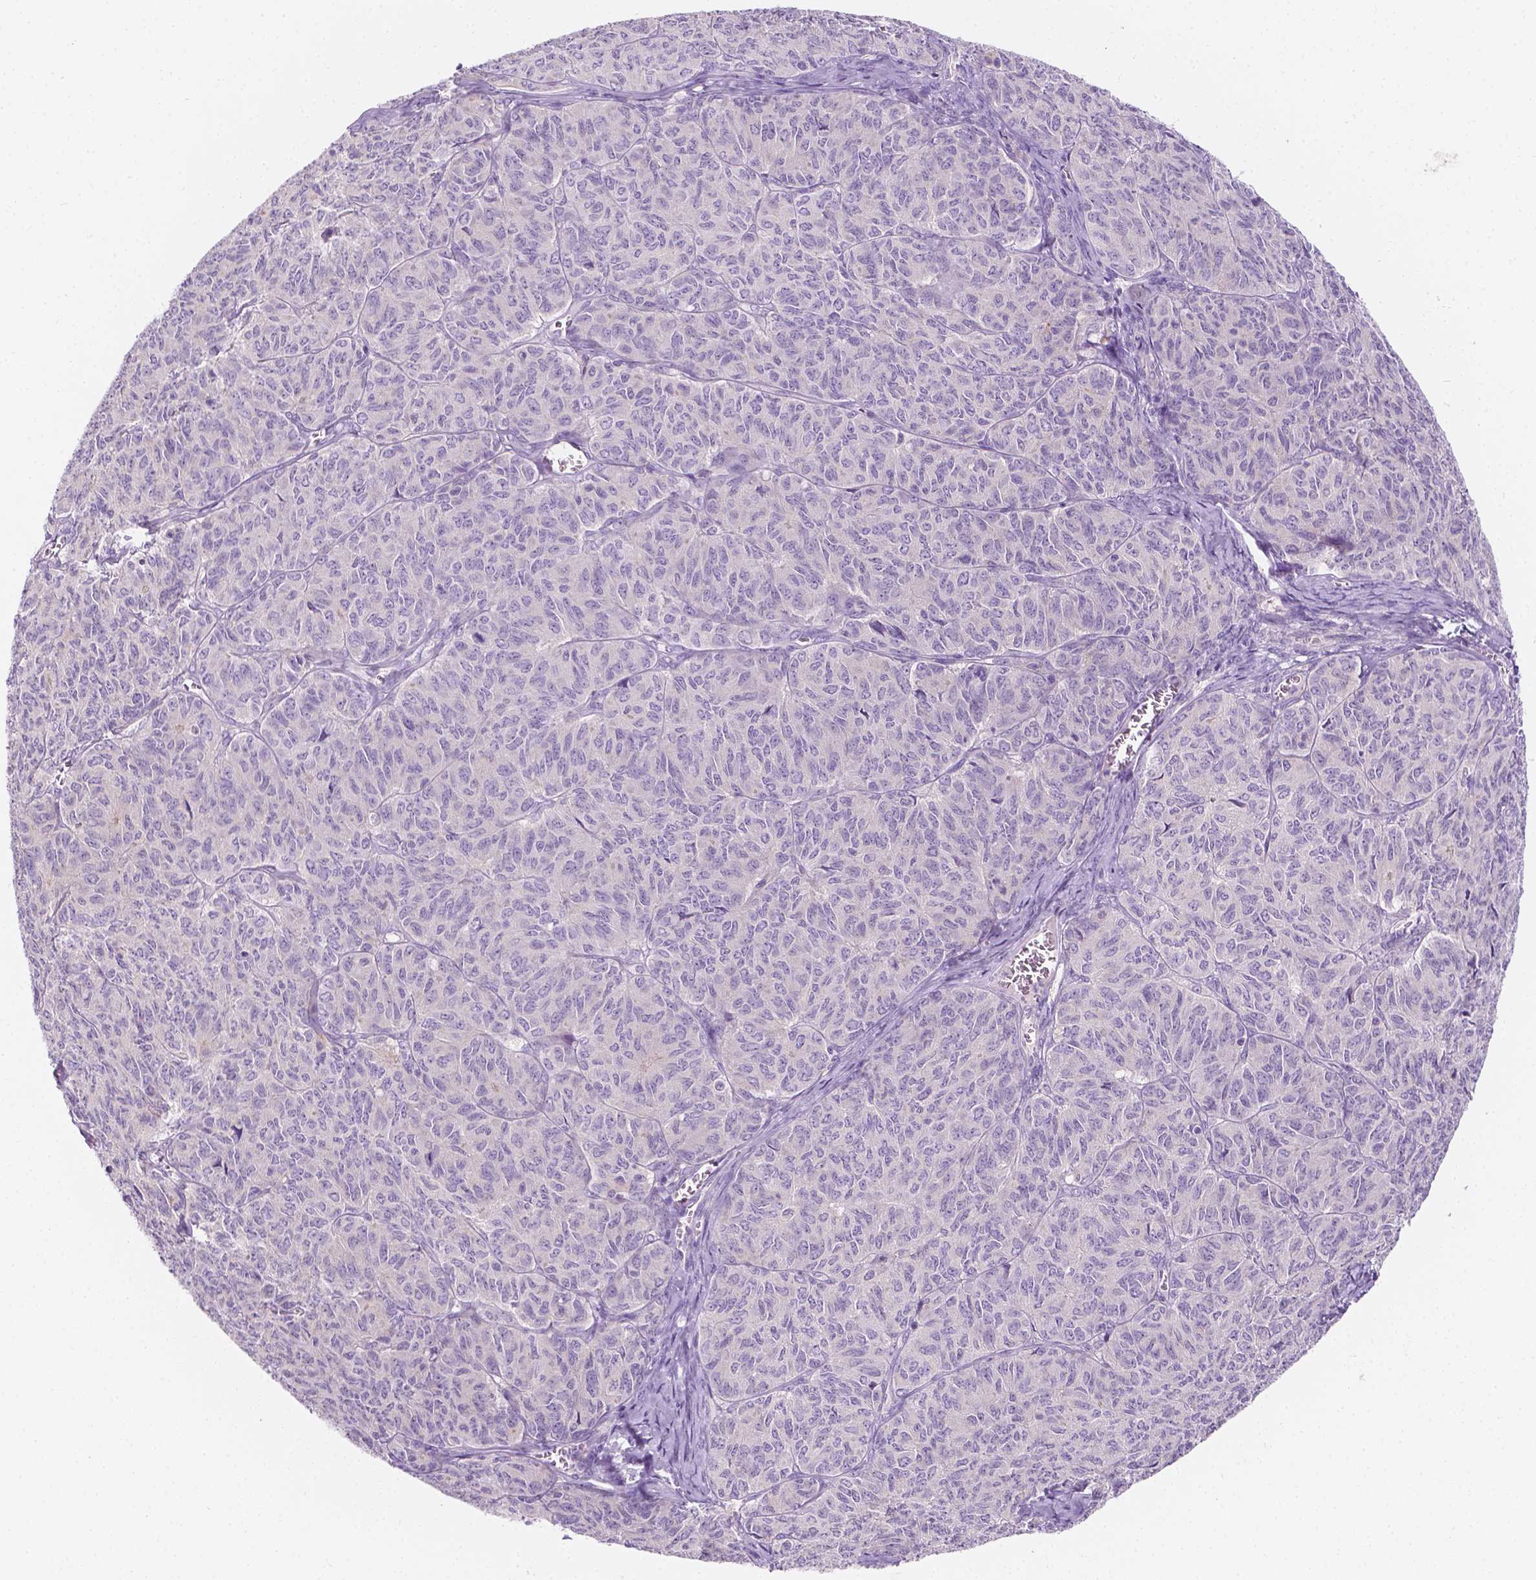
{"staining": {"intensity": "negative", "quantity": "none", "location": "none"}, "tissue": "ovarian cancer", "cell_type": "Tumor cells", "image_type": "cancer", "snomed": [{"axis": "morphology", "description": "Carcinoma, endometroid"}, {"axis": "topography", "description": "Ovary"}], "caption": "The photomicrograph exhibits no staining of tumor cells in endometroid carcinoma (ovarian).", "gene": "SIRT2", "patient": {"sex": "female", "age": 80}}